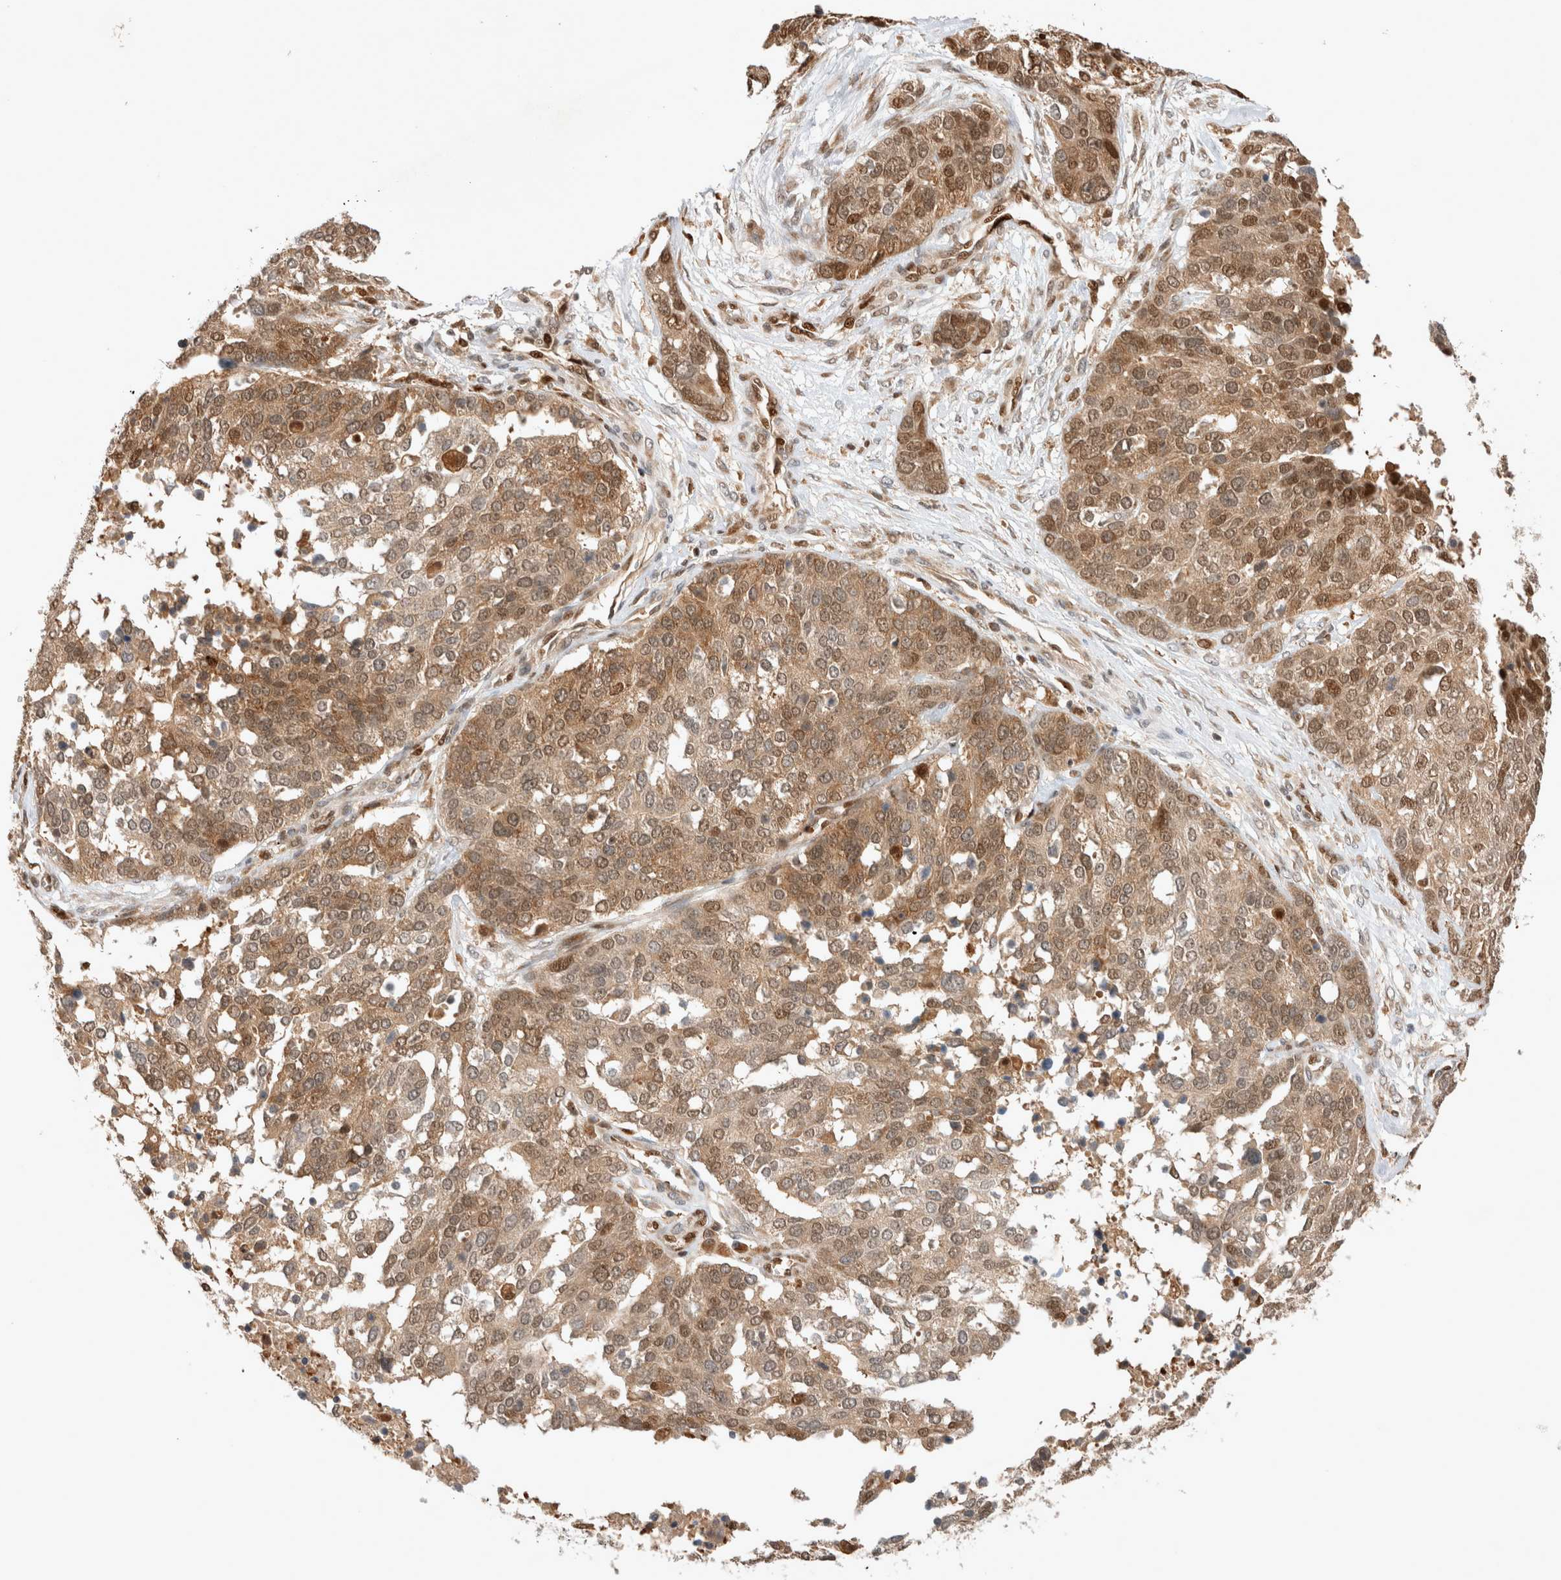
{"staining": {"intensity": "moderate", "quantity": ">75%", "location": "cytoplasmic/membranous,nuclear"}, "tissue": "ovarian cancer", "cell_type": "Tumor cells", "image_type": "cancer", "snomed": [{"axis": "morphology", "description": "Cystadenocarcinoma, serous, NOS"}, {"axis": "topography", "description": "Ovary"}], "caption": "Protein expression analysis of human serous cystadenocarcinoma (ovarian) reveals moderate cytoplasmic/membranous and nuclear positivity in about >75% of tumor cells.", "gene": "OTUD6B", "patient": {"sex": "female", "age": 44}}